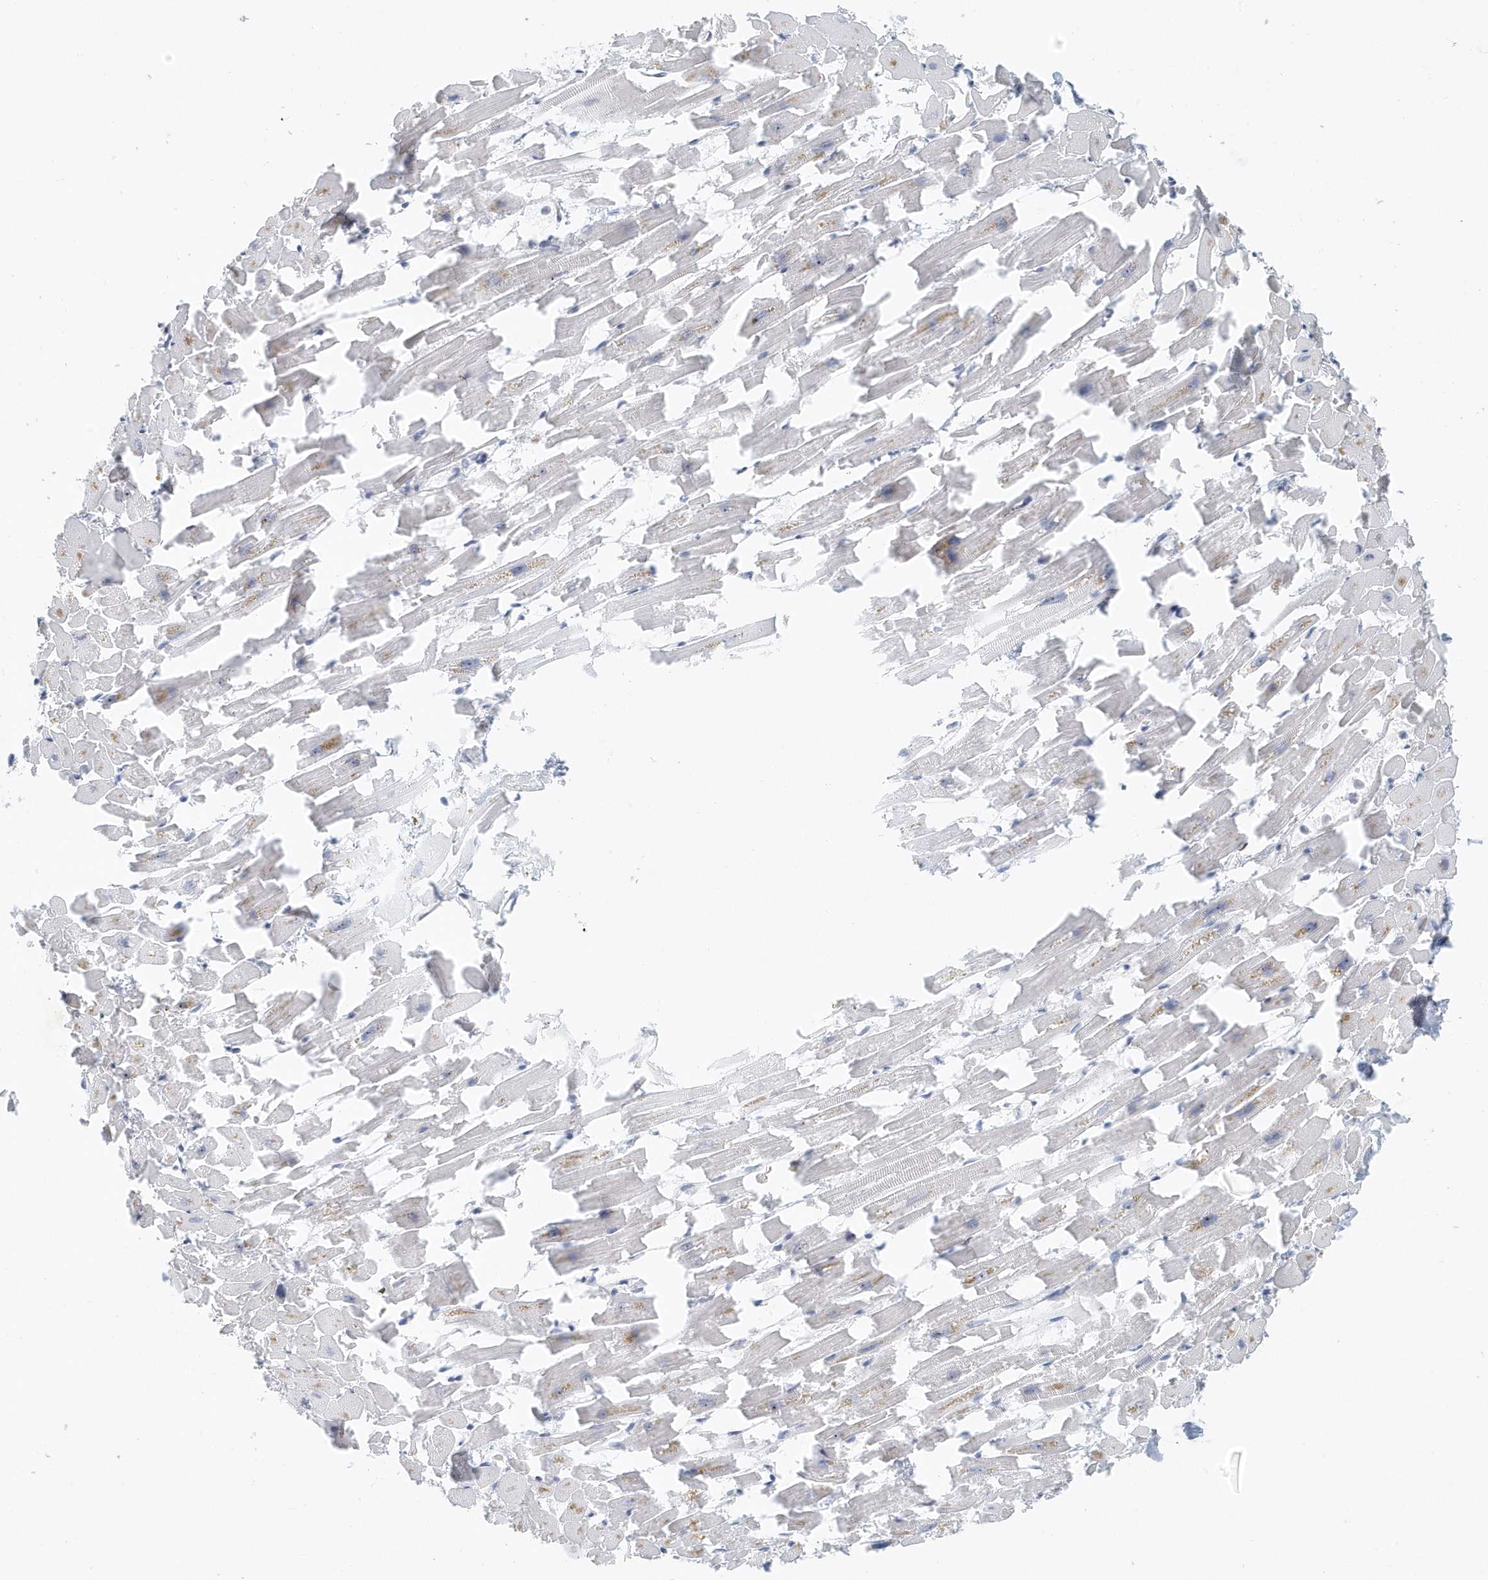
{"staining": {"intensity": "moderate", "quantity": "<25%", "location": "nuclear"}, "tissue": "heart muscle", "cell_type": "Cardiomyocytes", "image_type": "normal", "snomed": [{"axis": "morphology", "description": "Normal tissue, NOS"}, {"axis": "topography", "description": "Heart"}], "caption": "An image of human heart muscle stained for a protein shows moderate nuclear brown staining in cardiomyocytes. Ihc stains the protein of interest in brown and the nuclei are stained blue.", "gene": "RPF2", "patient": {"sex": "female", "age": 64}}